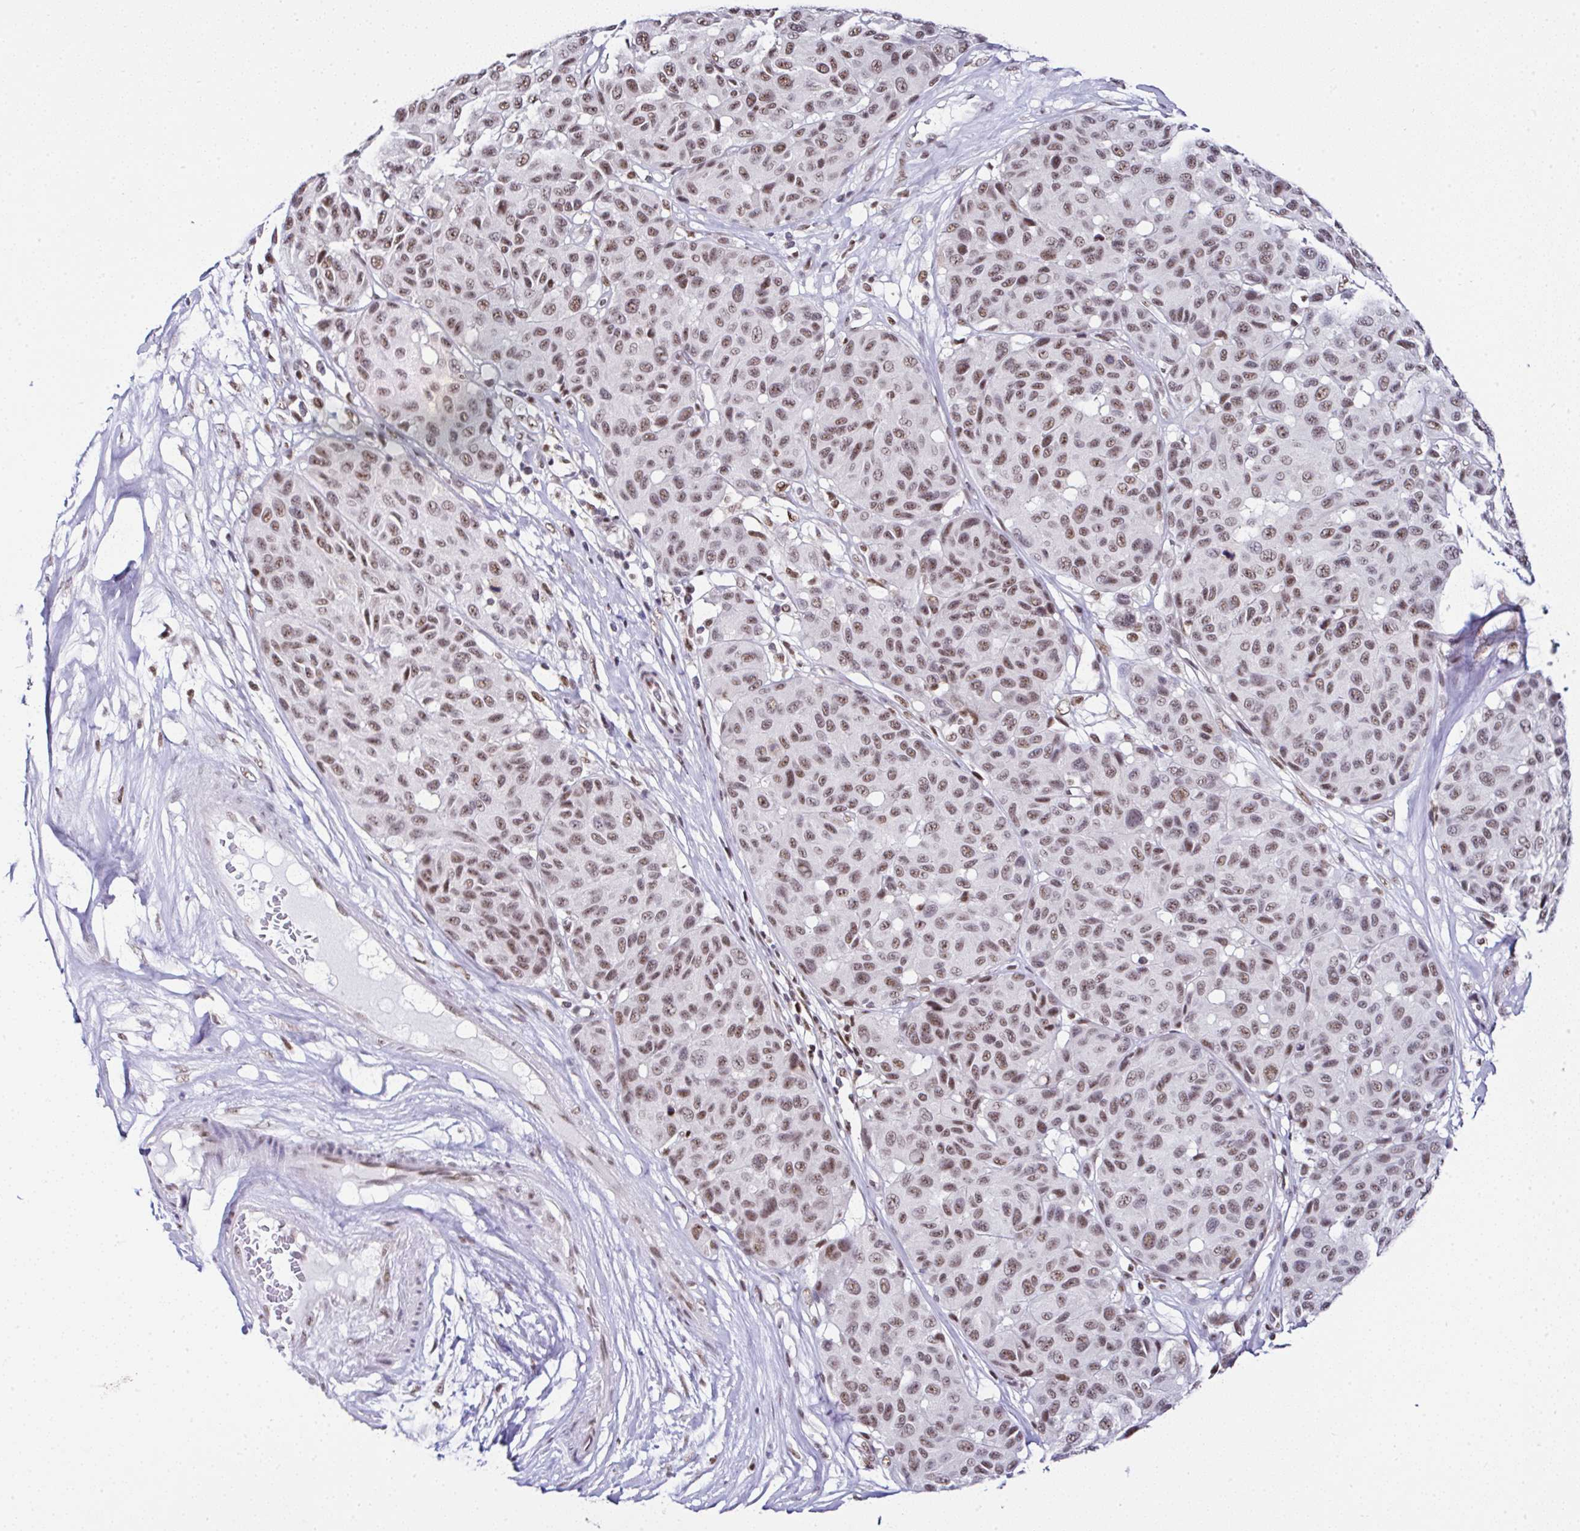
{"staining": {"intensity": "moderate", "quantity": ">75%", "location": "nuclear"}, "tissue": "melanoma", "cell_type": "Tumor cells", "image_type": "cancer", "snomed": [{"axis": "morphology", "description": "Malignant melanoma, NOS"}, {"axis": "topography", "description": "Skin"}], "caption": "High-power microscopy captured an immunohistochemistry photomicrograph of melanoma, revealing moderate nuclear staining in approximately >75% of tumor cells. Nuclei are stained in blue.", "gene": "PTPN2", "patient": {"sex": "female", "age": 66}}